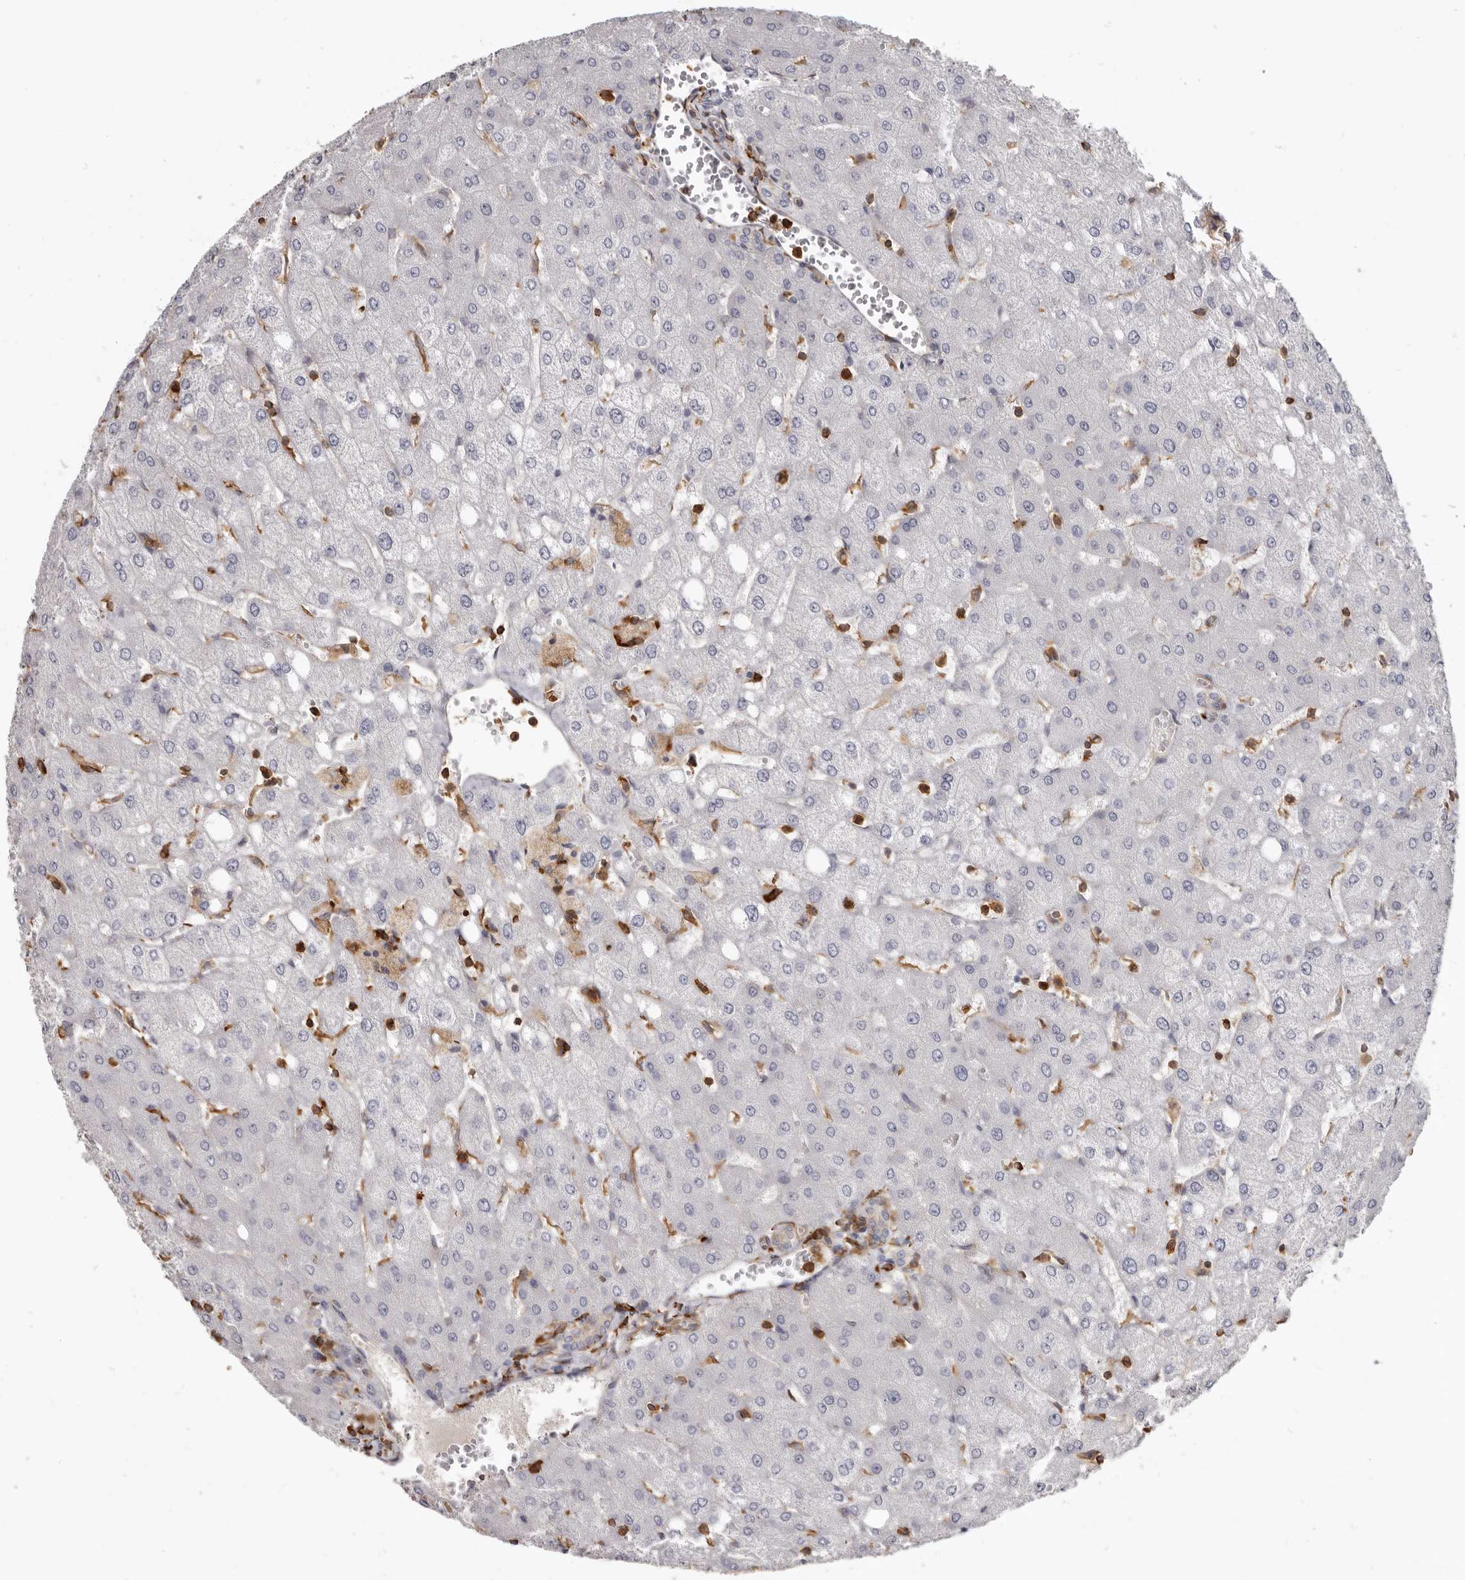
{"staining": {"intensity": "negative", "quantity": "none", "location": "none"}, "tissue": "liver", "cell_type": "Cholangiocytes", "image_type": "normal", "snomed": [{"axis": "morphology", "description": "Normal tissue, NOS"}, {"axis": "topography", "description": "Liver"}], "caption": "Immunohistochemistry micrograph of unremarkable liver stained for a protein (brown), which reveals no staining in cholangiocytes. (DAB immunohistochemistry with hematoxylin counter stain).", "gene": "CBL", "patient": {"sex": "female", "age": 54}}